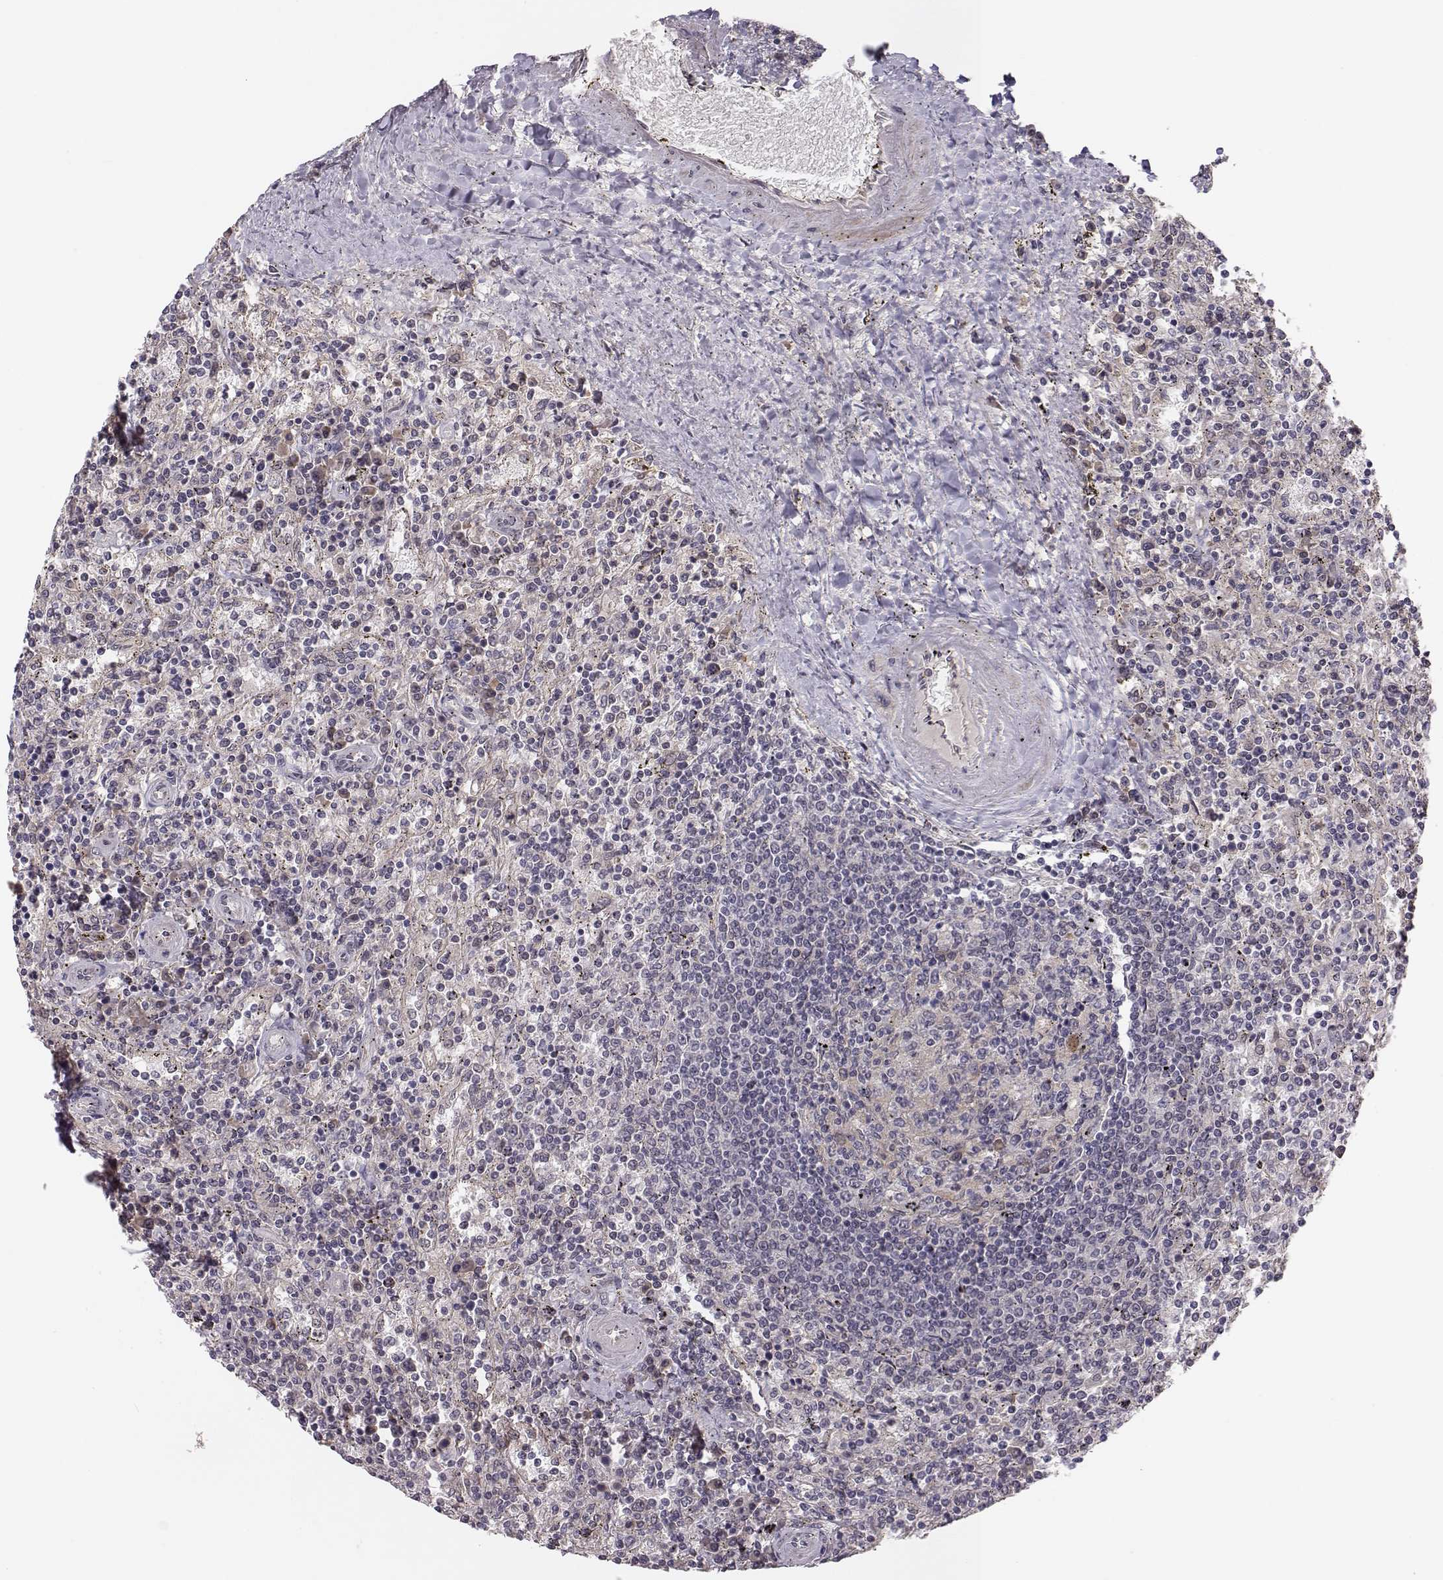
{"staining": {"intensity": "negative", "quantity": "none", "location": "none"}, "tissue": "lymphoma", "cell_type": "Tumor cells", "image_type": "cancer", "snomed": [{"axis": "morphology", "description": "Malignant lymphoma, non-Hodgkin's type, Low grade"}, {"axis": "topography", "description": "Spleen"}], "caption": "Photomicrograph shows no significant protein expression in tumor cells of lymphoma.", "gene": "PLEKHG3", "patient": {"sex": "male", "age": 62}}